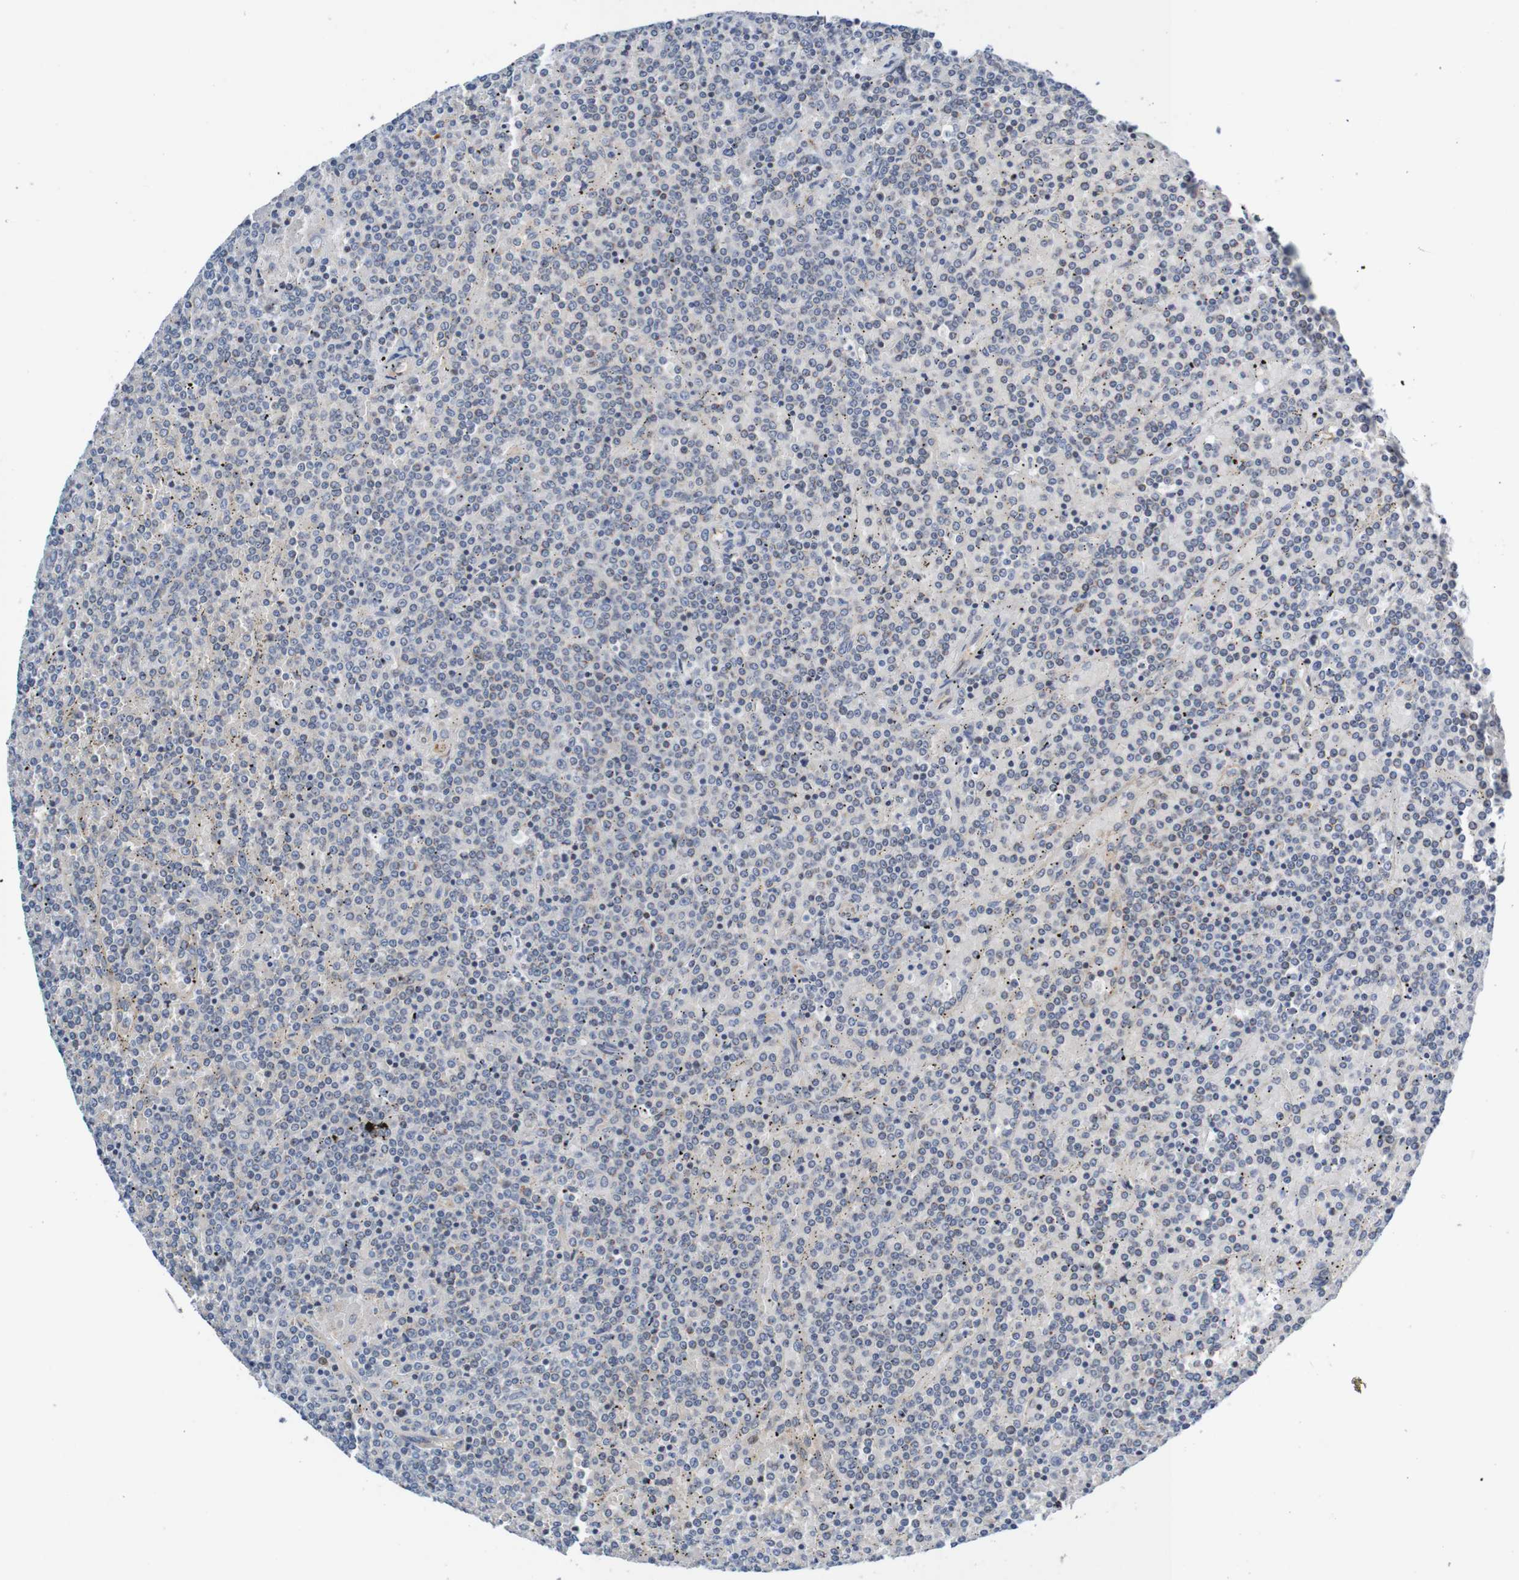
{"staining": {"intensity": "negative", "quantity": "none", "location": "none"}, "tissue": "lymphoma", "cell_type": "Tumor cells", "image_type": "cancer", "snomed": [{"axis": "morphology", "description": "Malignant lymphoma, non-Hodgkin's type, Low grade"}, {"axis": "topography", "description": "Spleen"}], "caption": "Tumor cells are negative for protein expression in human lymphoma.", "gene": "CPED1", "patient": {"sex": "female", "age": 19}}